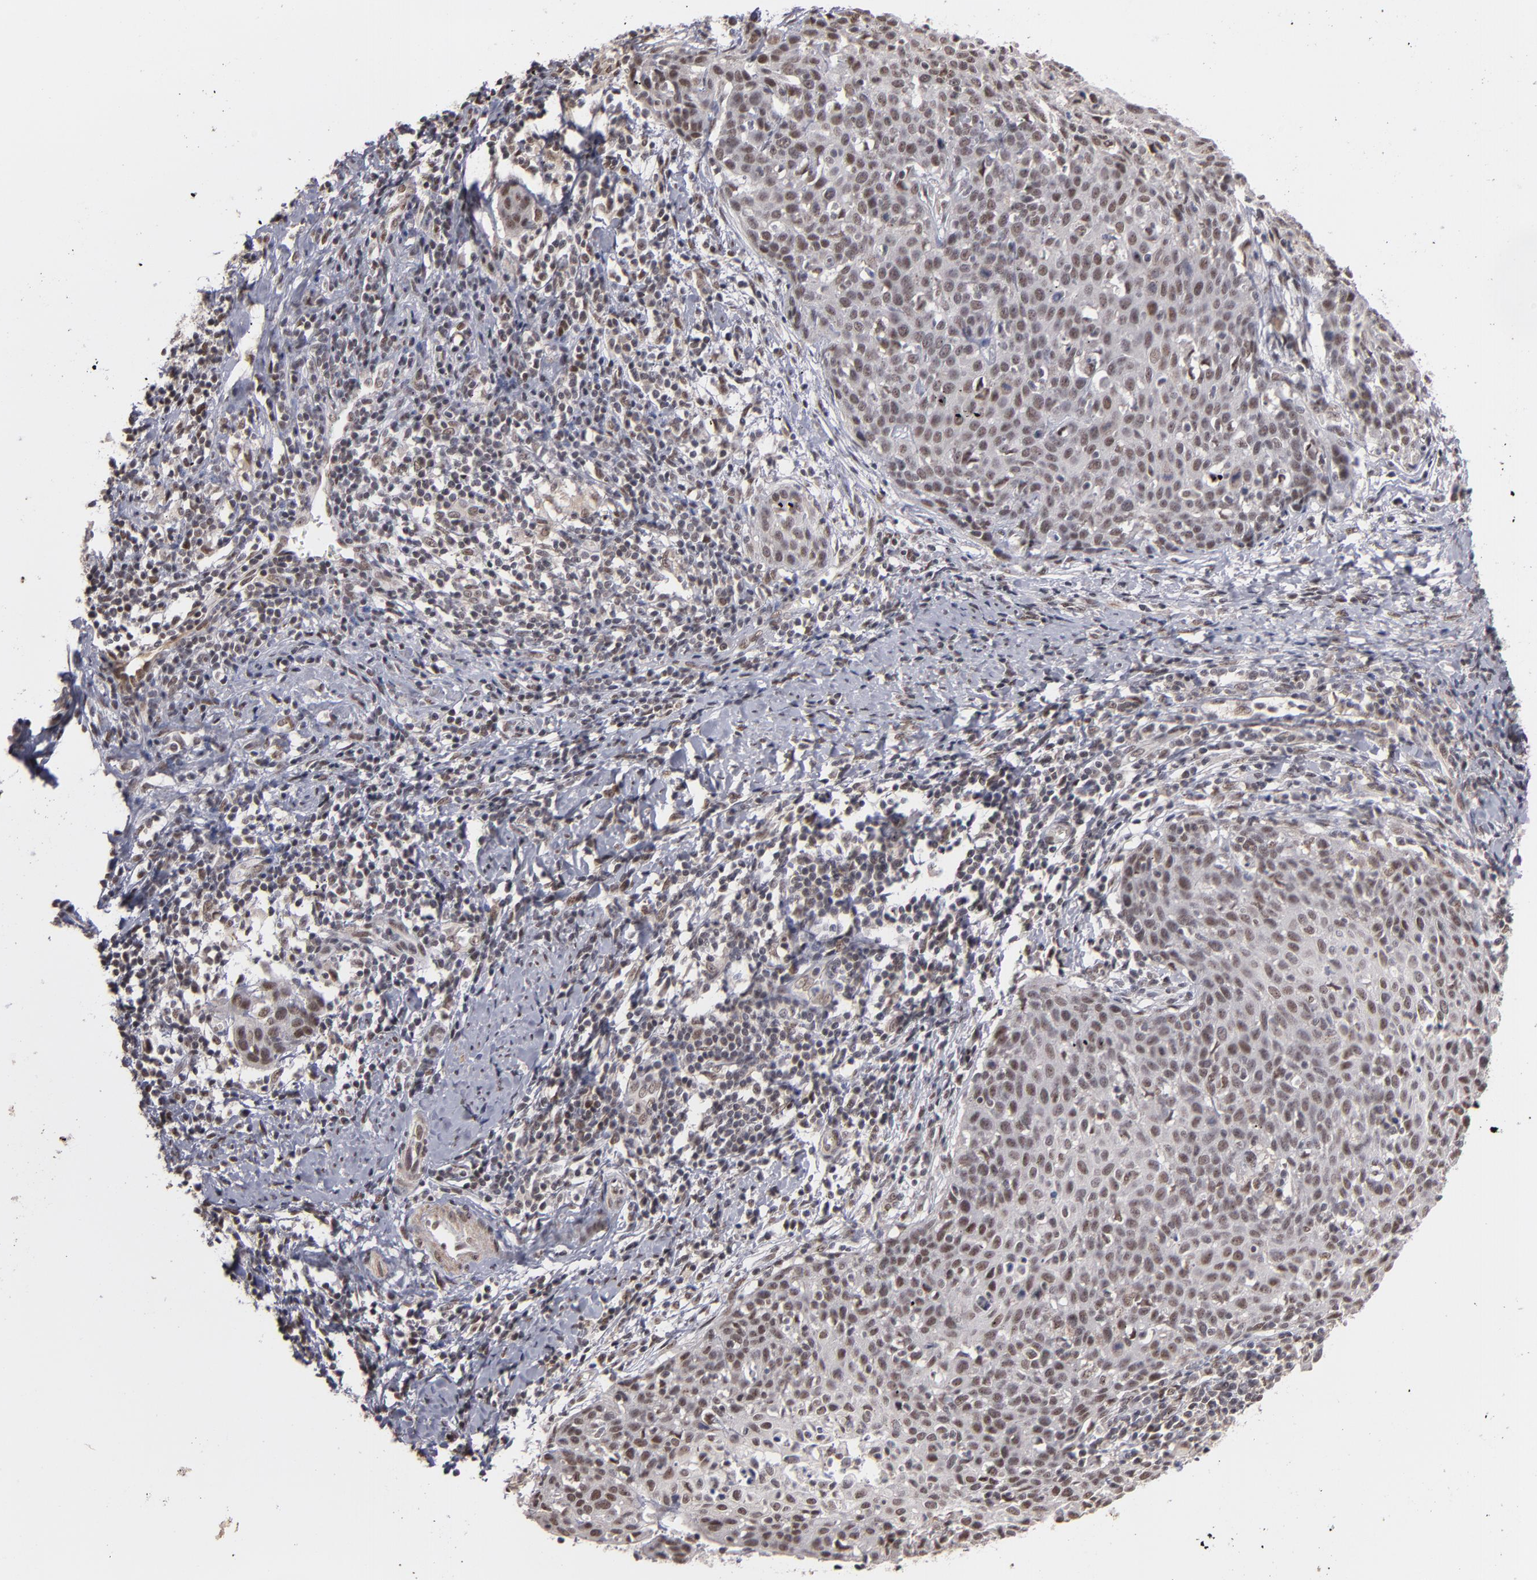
{"staining": {"intensity": "weak", "quantity": "<25%", "location": "nuclear"}, "tissue": "cervical cancer", "cell_type": "Tumor cells", "image_type": "cancer", "snomed": [{"axis": "morphology", "description": "Squamous cell carcinoma, NOS"}, {"axis": "topography", "description": "Cervix"}], "caption": "Immunohistochemical staining of human cervical squamous cell carcinoma exhibits no significant positivity in tumor cells. The staining is performed using DAB (3,3'-diaminobenzidine) brown chromogen with nuclei counter-stained in using hematoxylin.", "gene": "ZNF234", "patient": {"sex": "female", "age": 38}}